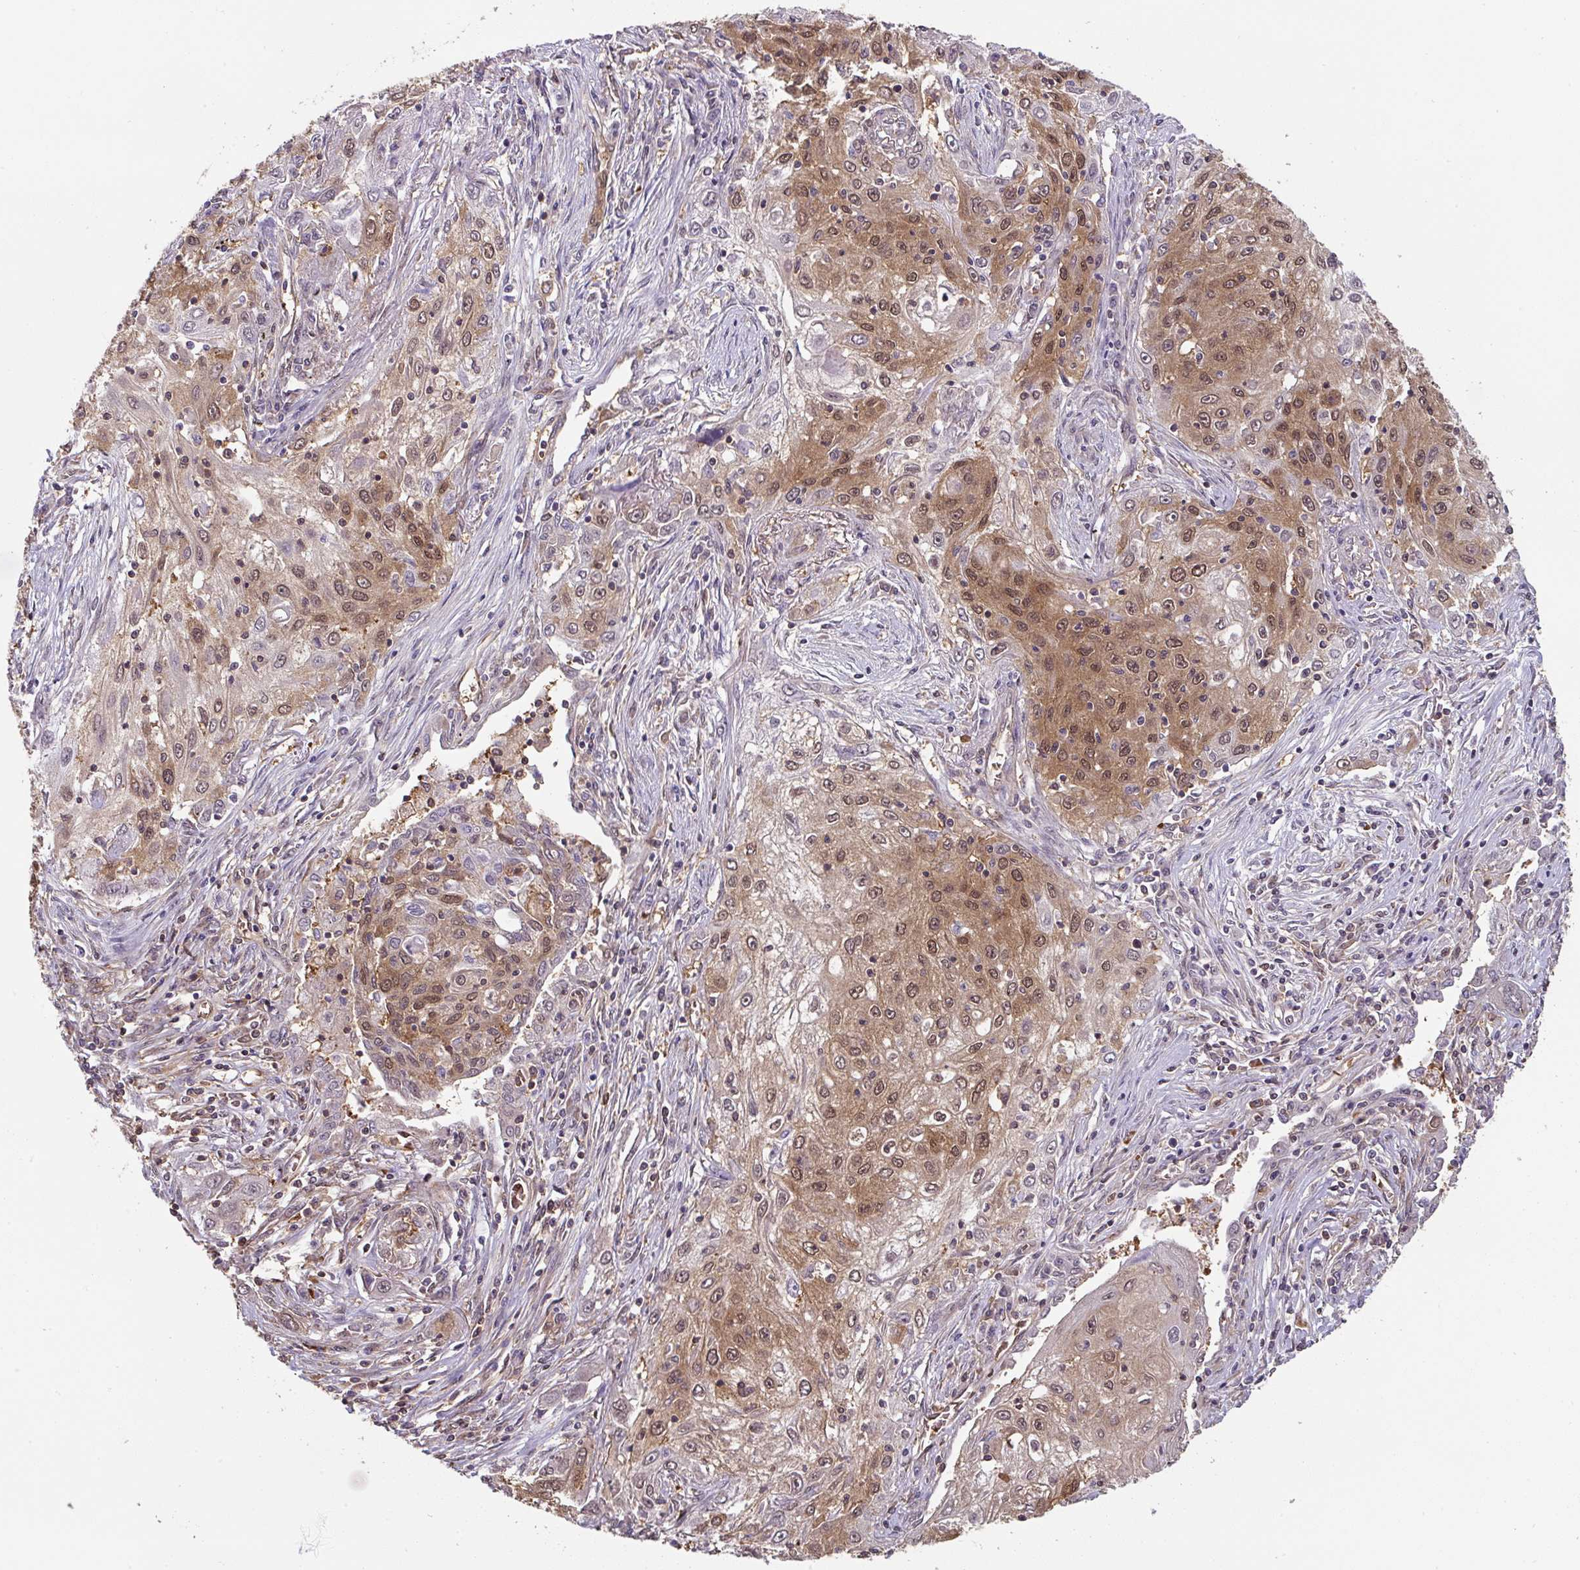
{"staining": {"intensity": "moderate", "quantity": ">75%", "location": "cytoplasmic/membranous,nuclear"}, "tissue": "lung cancer", "cell_type": "Tumor cells", "image_type": "cancer", "snomed": [{"axis": "morphology", "description": "Squamous cell carcinoma, NOS"}, {"axis": "topography", "description": "Lung"}], "caption": "This image exhibits immunohistochemistry (IHC) staining of human lung cancer, with medium moderate cytoplasmic/membranous and nuclear staining in about >75% of tumor cells.", "gene": "ST13", "patient": {"sex": "female", "age": 69}}